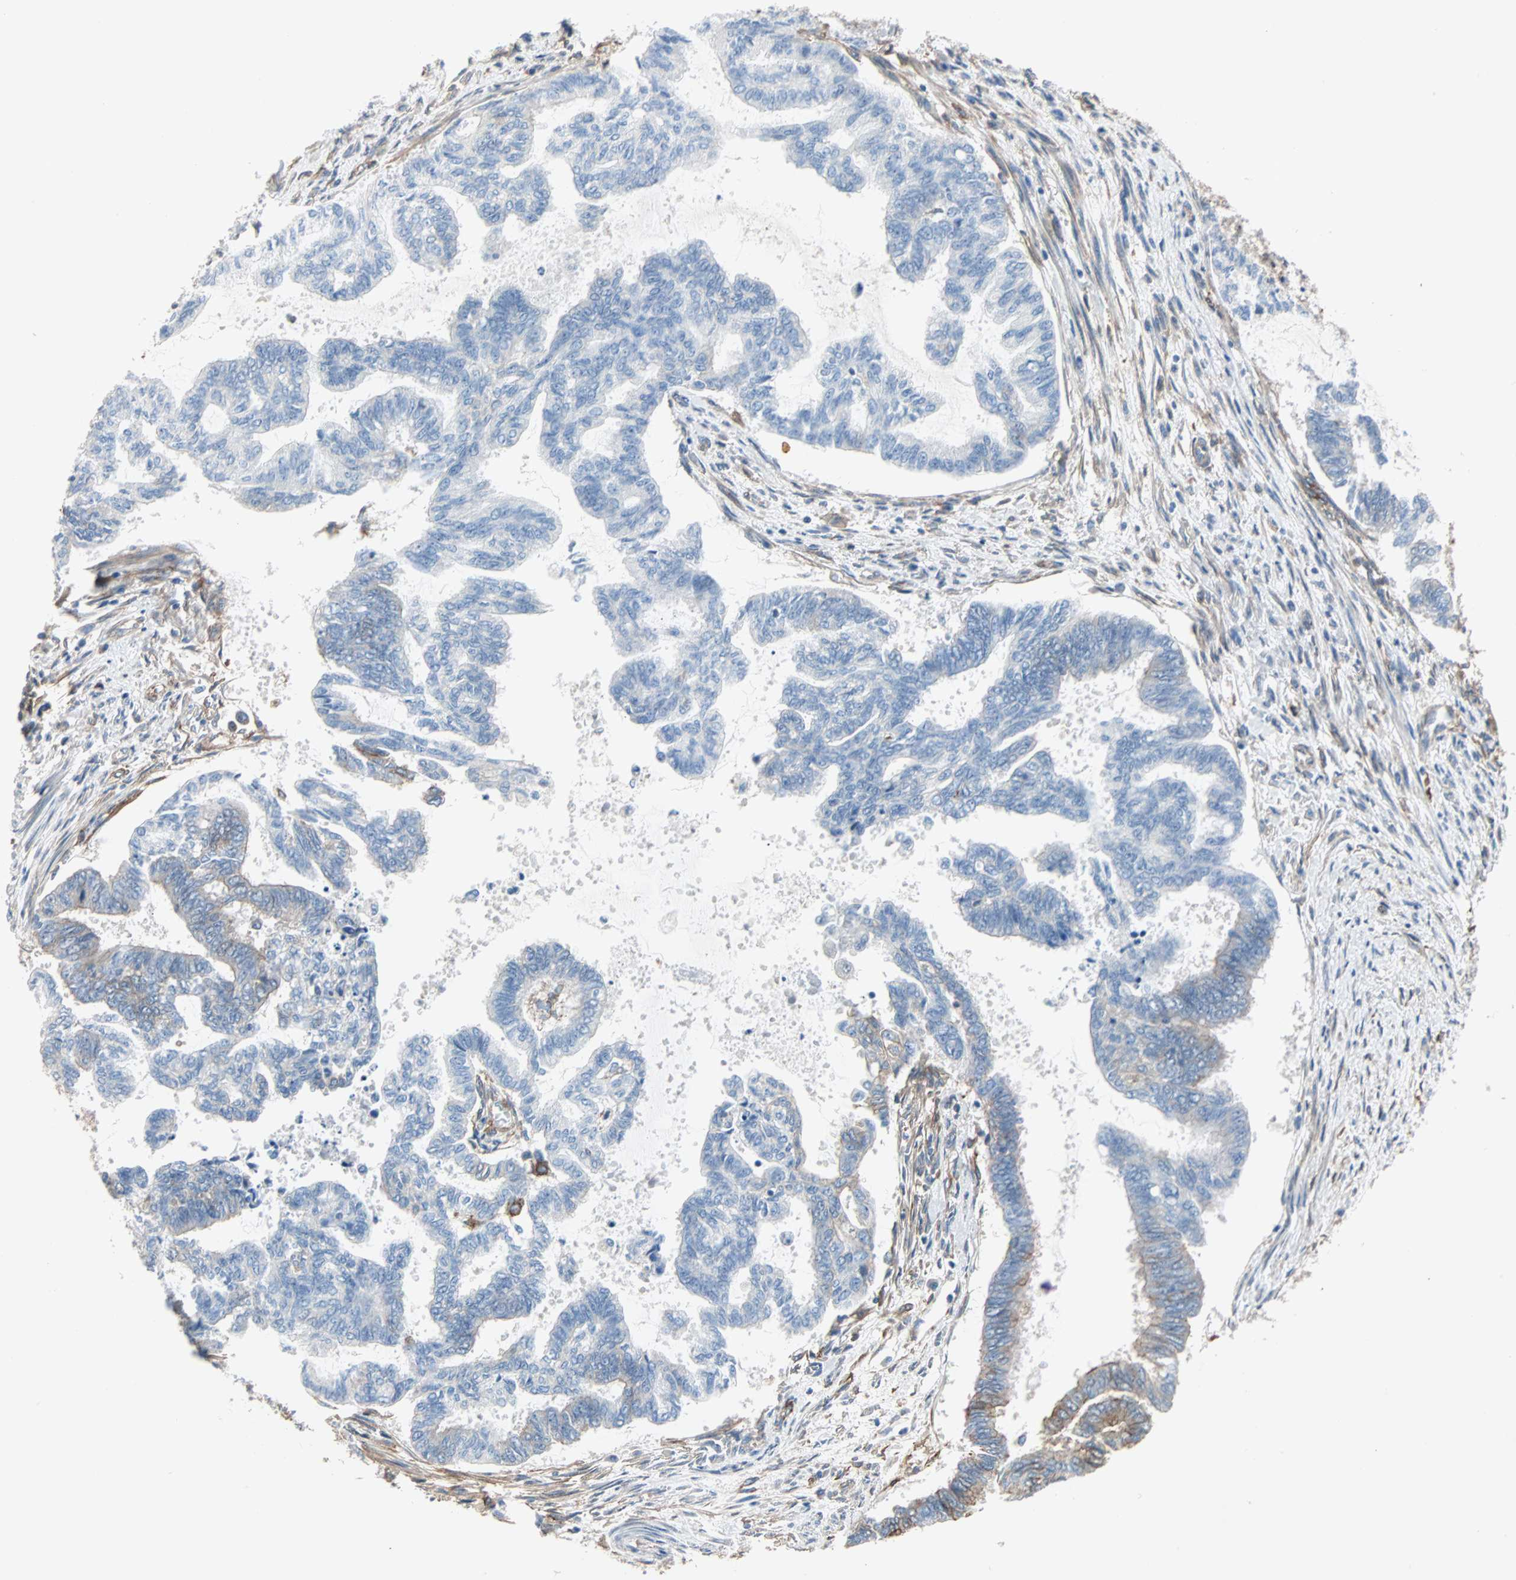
{"staining": {"intensity": "moderate", "quantity": "<25%", "location": "cytoplasmic/membranous"}, "tissue": "endometrial cancer", "cell_type": "Tumor cells", "image_type": "cancer", "snomed": [{"axis": "morphology", "description": "Adenocarcinoma, NOS"}, {"axis": "topography", "description": "Endometrium"}], "caption": "Human endometrial cancer (adenocarcinoma) stained for a protein (brown) demonstrates moderate cytoplasmic/membranous positive staining in approximately <25% of tumor cells.", "gene": "EPB41L2", "patient": {"sex": "female", "age": 86}}